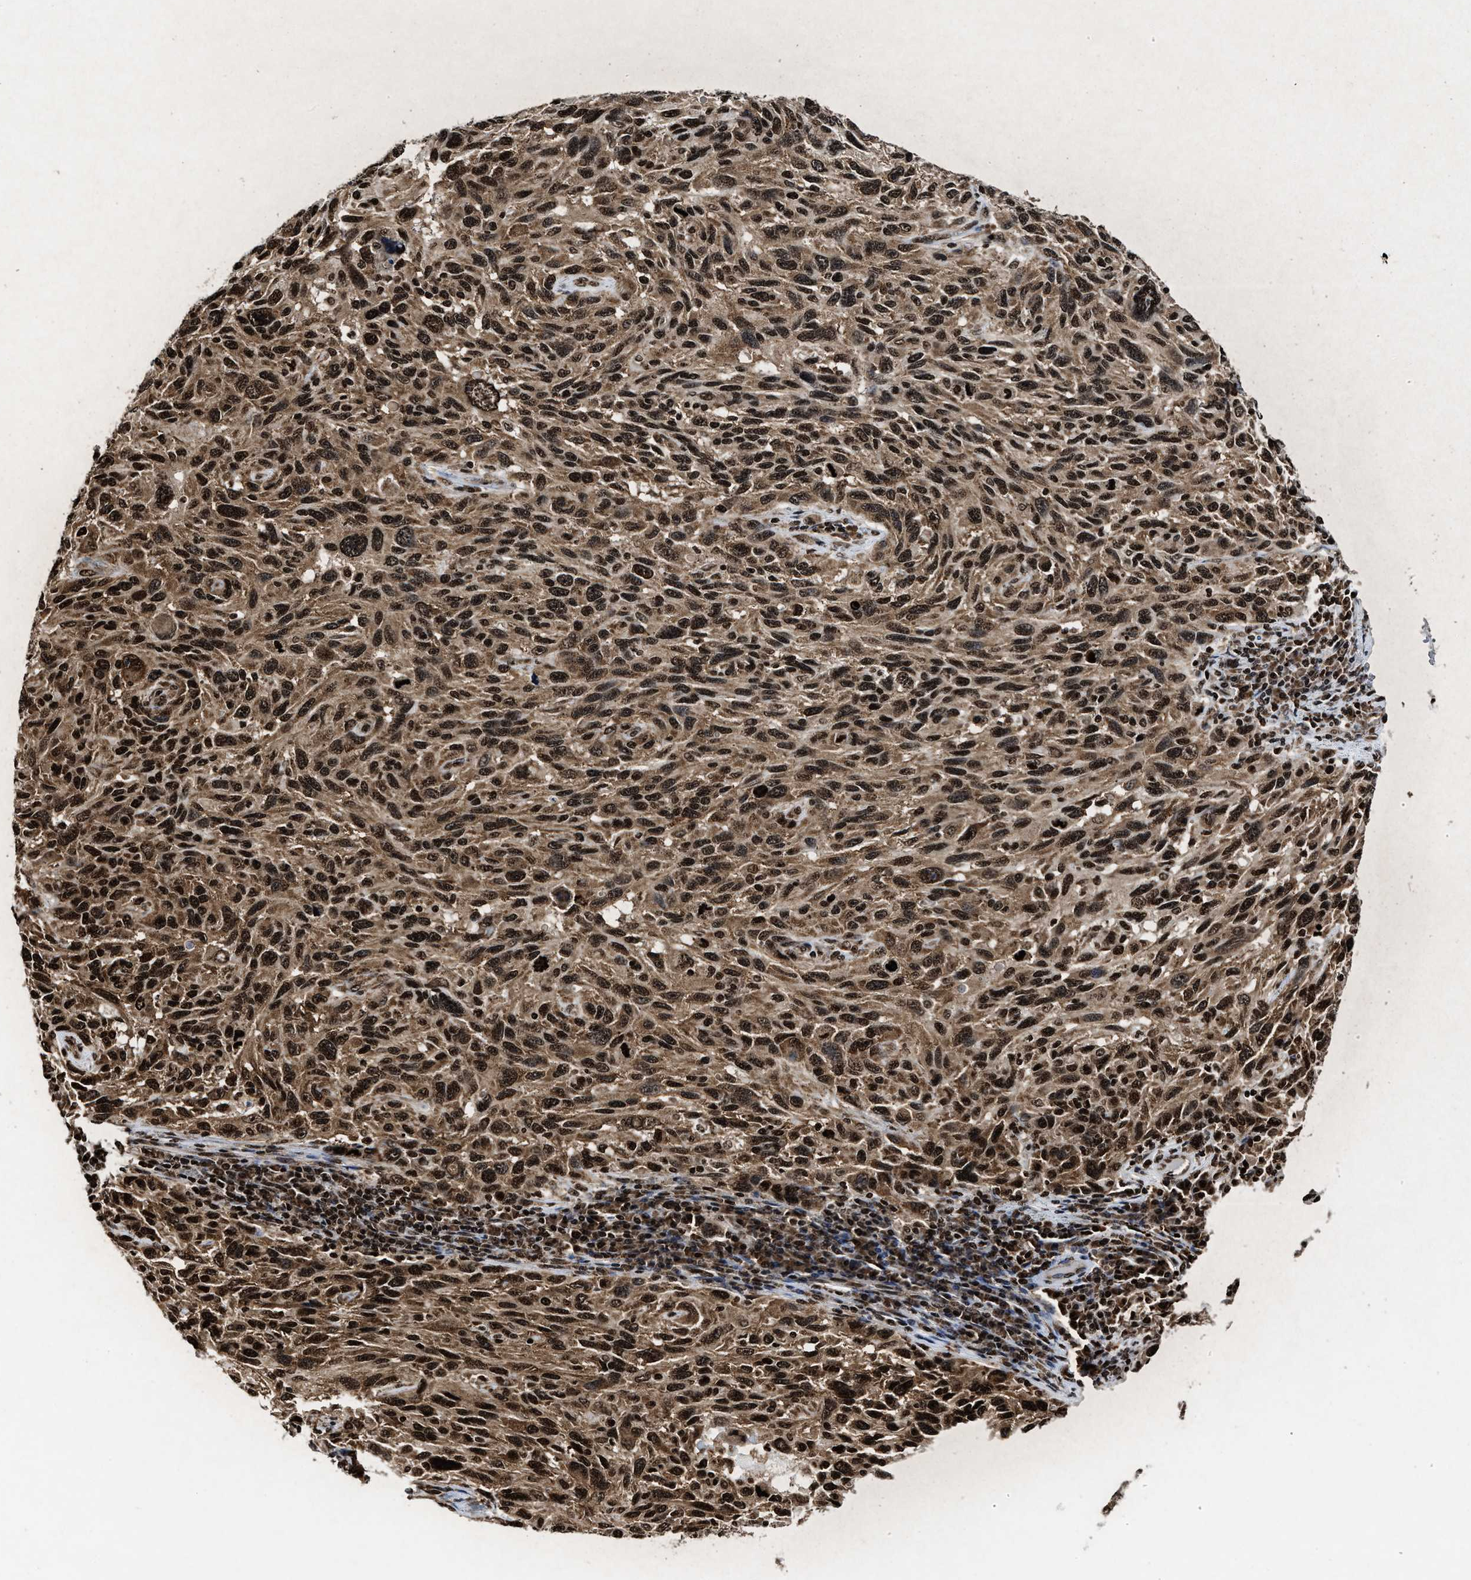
{"staining": {"intensity": "strong", "quantity": ">75%", "location": "cytoplasmic/membranous,nuclear"}, "tissue": "melanoma", "cell_type": "Tumor cells", "image_type": "cancer", "snomed": [{"axis": "morphology", "description": "Malignant melanoma, NOS"}, {"axis": "topography", "description": "Skin"}], "caption": "DAB immunohistochemical staining of melanoma demonstrates strong cytoplasmic/membranous and nuclear protein positivity in approximately >75% of tumor cells. (Brightfield microscopy of DAB IHC at high magnification).", "gene": "ALYREF", "patient": {"sex": "male", "age": 53}}